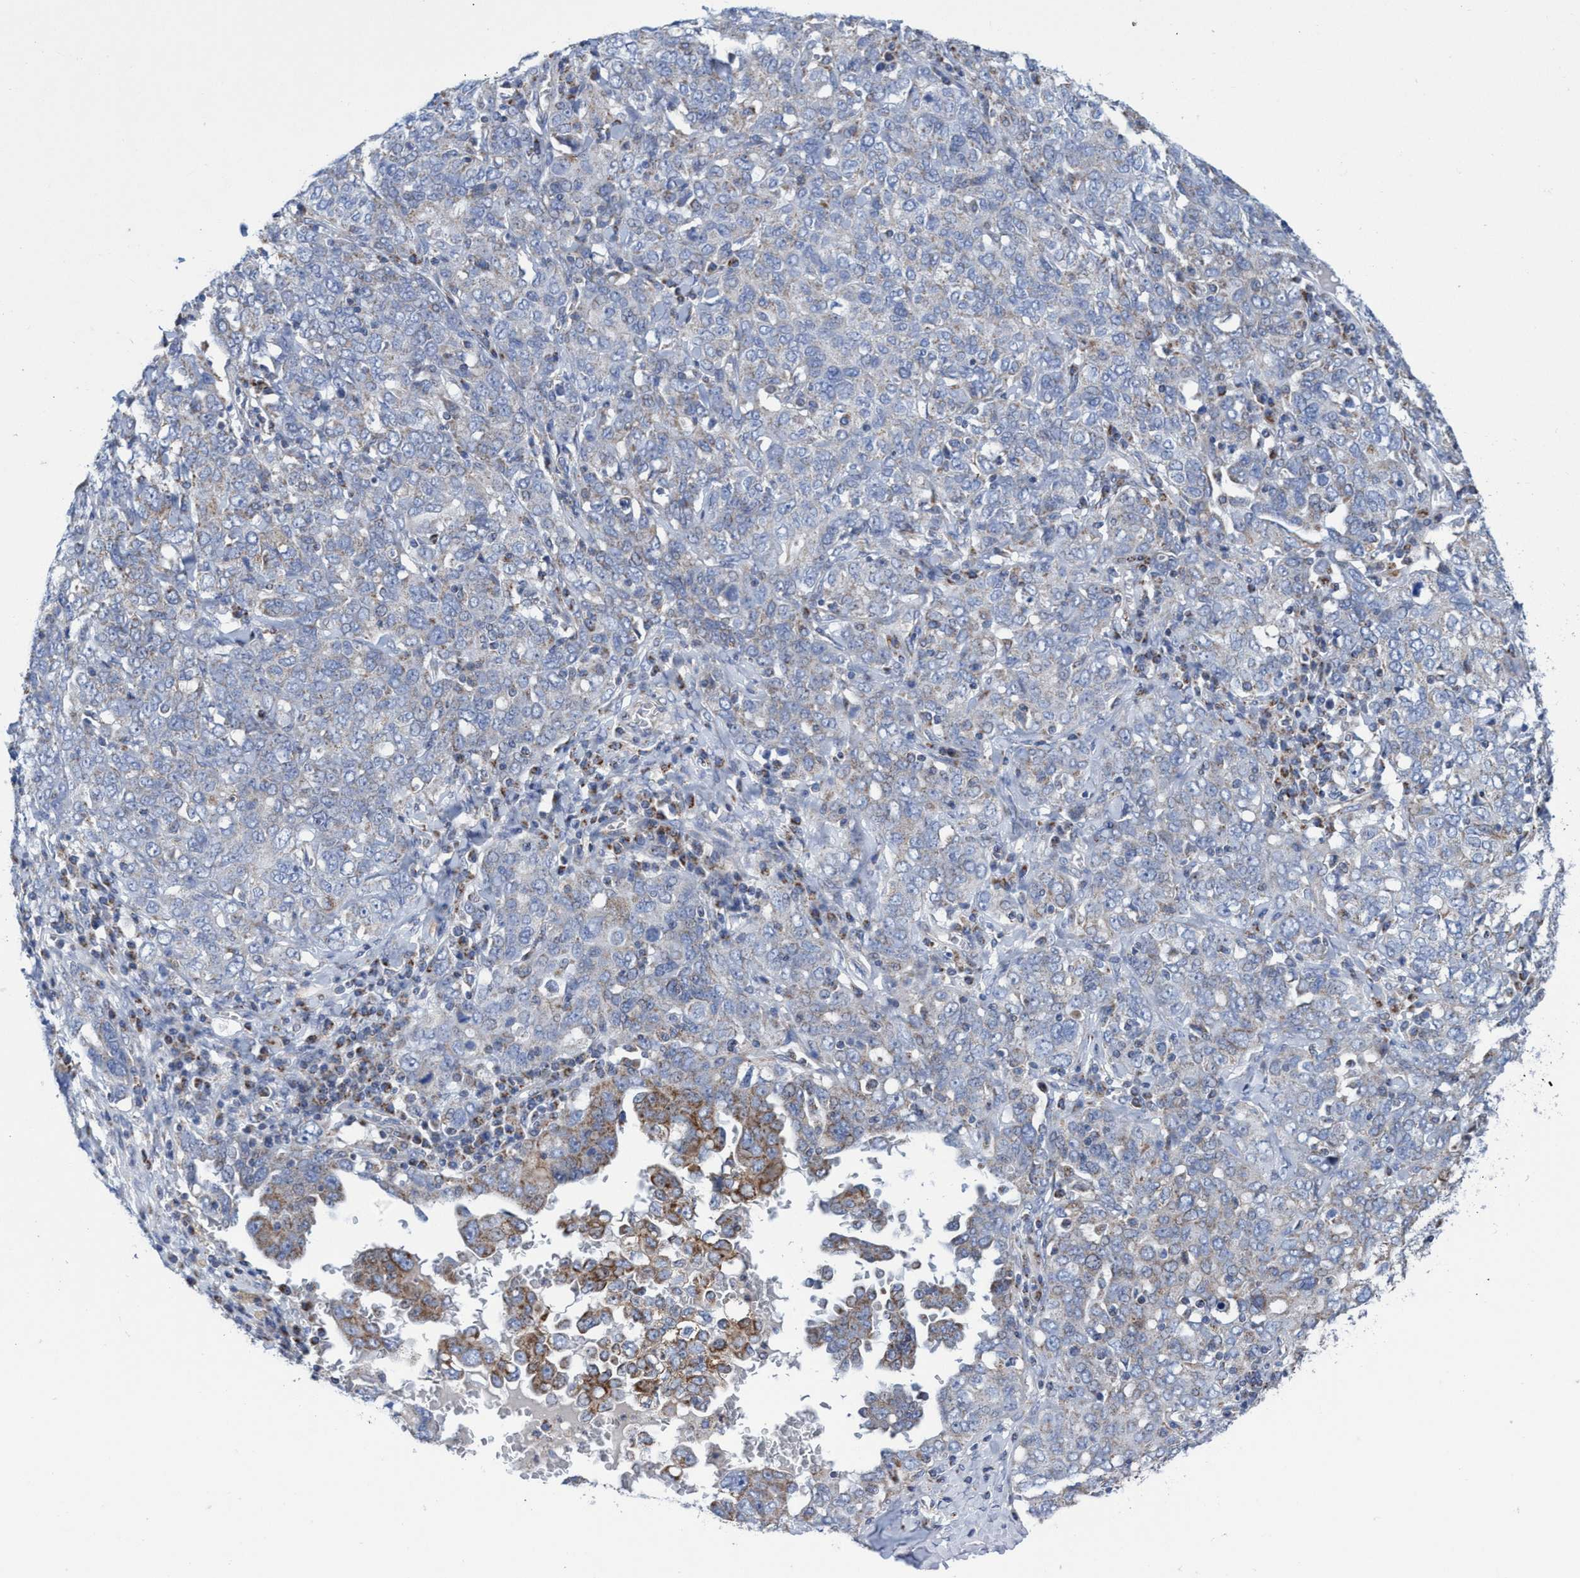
{"staining": {"intensity": "weak", "quantity": "<25%", "location": "cytoplasmic/membranous"}, "tissue": "ovarian cancer", "cell_type": "Tumor cells", "image_type": "cancer", "snomed": [{"axis": "morphology", "description": "Carcinoma, endometroid"}, {"axis": "topography", "description": "Ovary"}], "caption": "Immunohistochemical staining of human endometroid carcinoma (ovarian) shows no significant staining in tumor cells.", "gene": "ZNF750", "patient": {"sex": "female", "age": 62}}